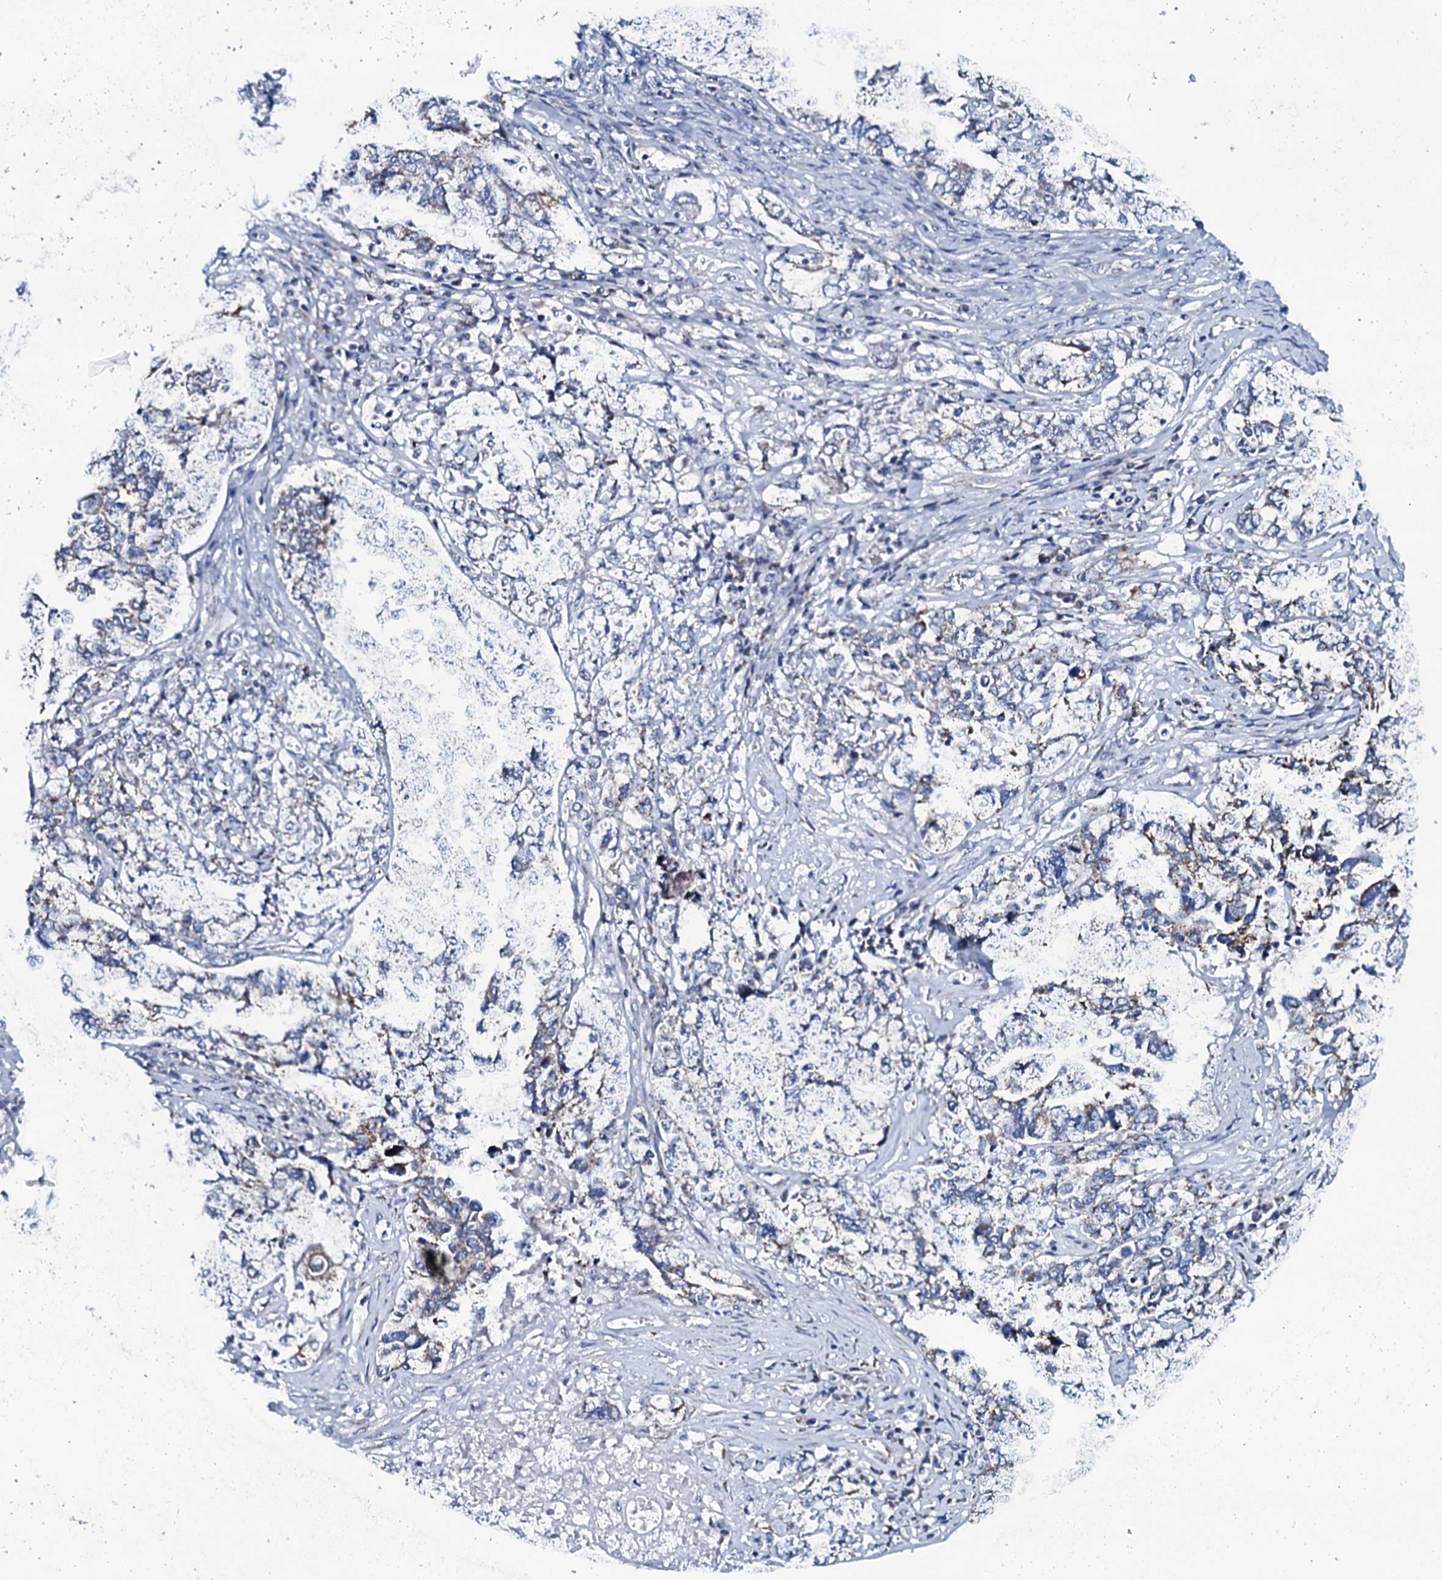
{"staining": {"intensity": "negative", "quantity": "none", "location": "none"}, "tissue": "ovarian cancer", "cell_type": "Tumor cells", "image_type": "cancer", "snomed": [{"axis": "morphology", "description": "Carcinoma, endometroid"}, {"axis": "topography", "description": "Ovary"}], "caption": "Protein analysis of endometroid carcinoma (ovarian) reveals no significant staining in tumor cells.", "gene": "SLC37A4", "patient": {"sex": "female", "age": 62}}